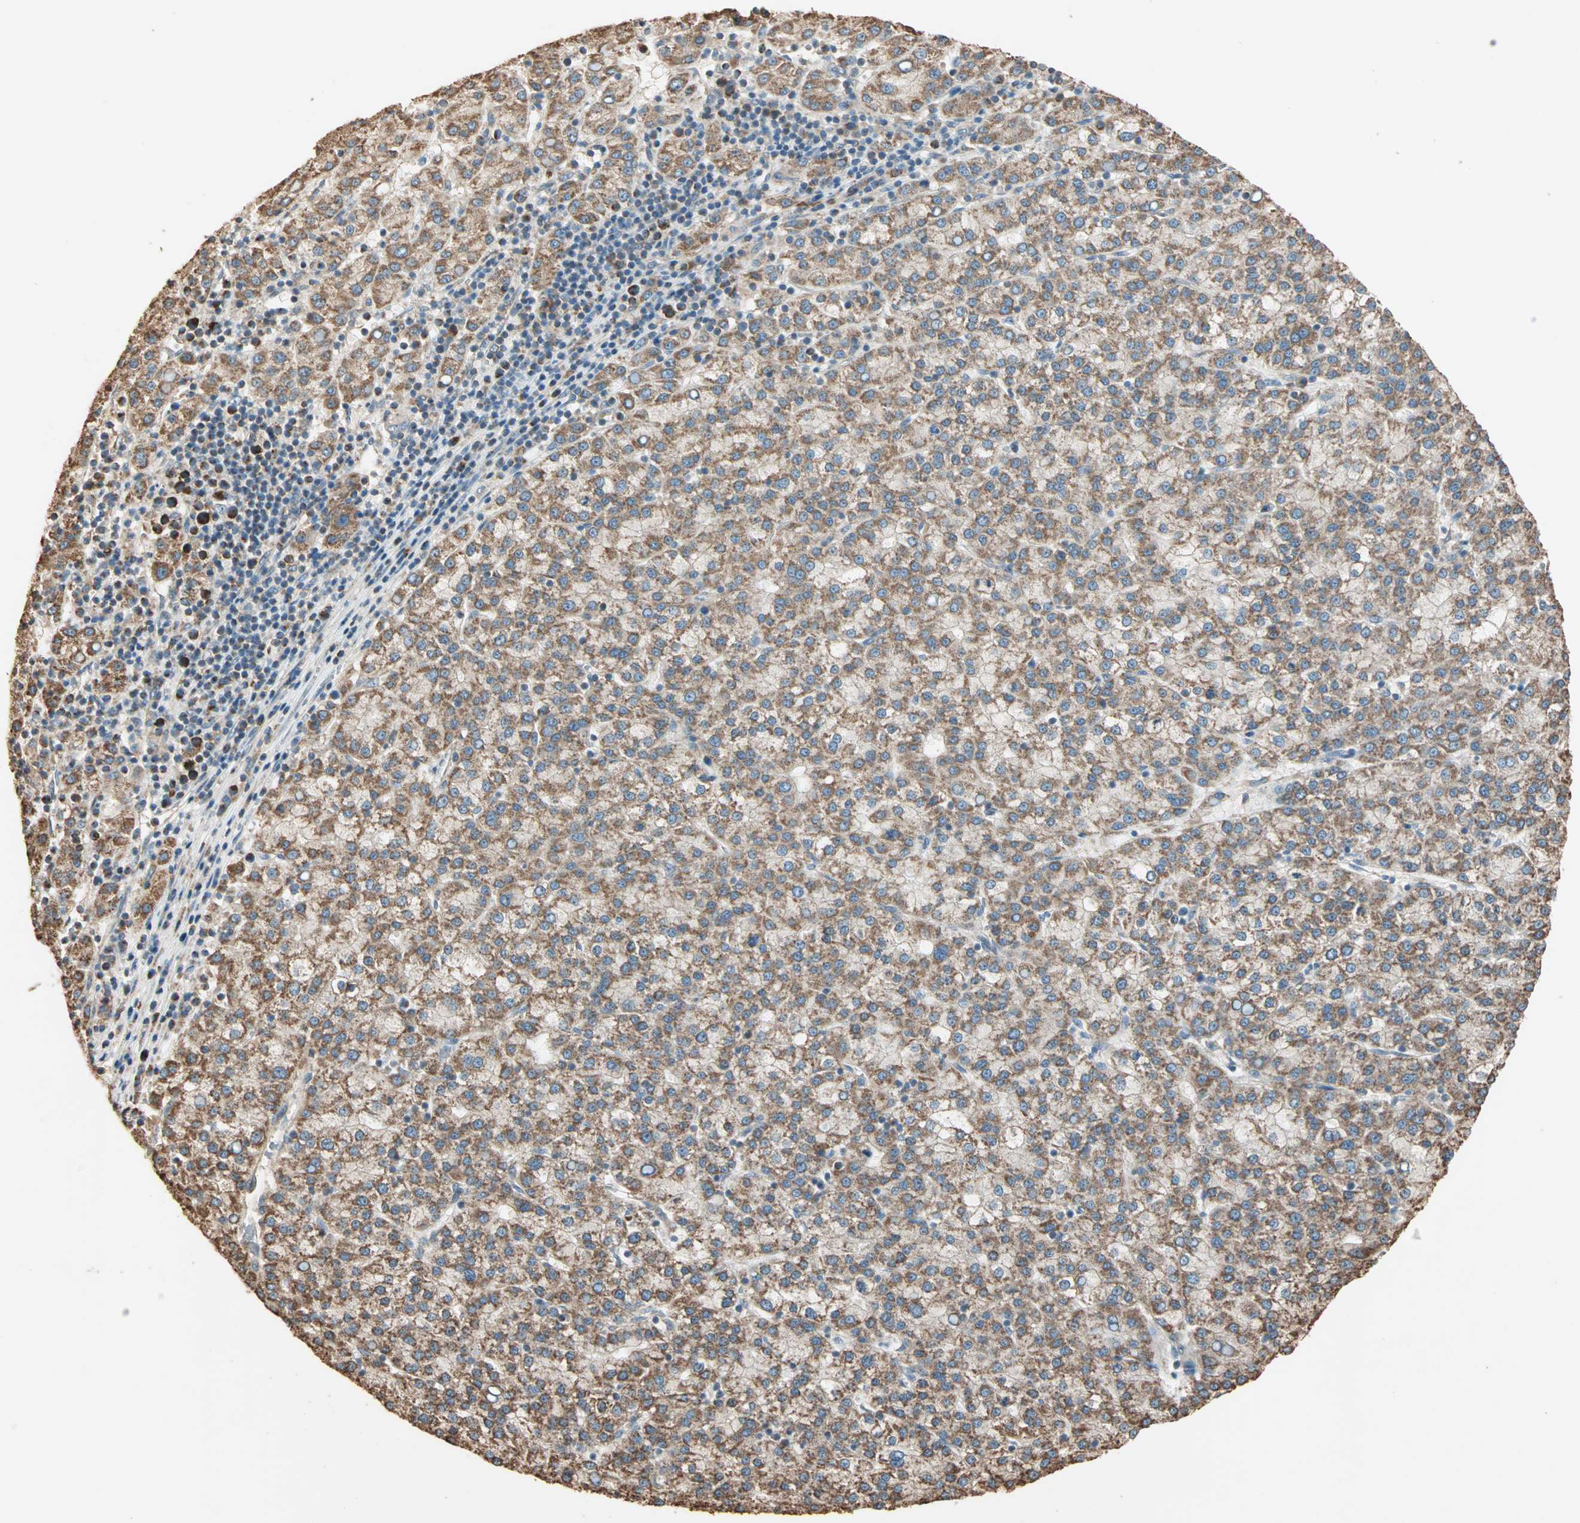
{"staining": {"intensity": "moderate", "quantity": ">75%", "location": "cytoplasmic/membranous"}, "tissue": "liver cancer", "cell_type": "Tumor cells", "image_type": "cancer", "snomed": [{"axis": "morphology", "description": "Carcinoma, Hepatocellular, NOS"}, {"axis": "topography", "description": "Liver"}], "caption": "This image demonstrates IHC staining of human liver hepatocellular carcinoma, with medium moderate cytoplasmic/membranous positivity in approximately >75% of tumor cells.", "gene": "EIF4G2", "patient": {"sex": "female", "age": 58}}